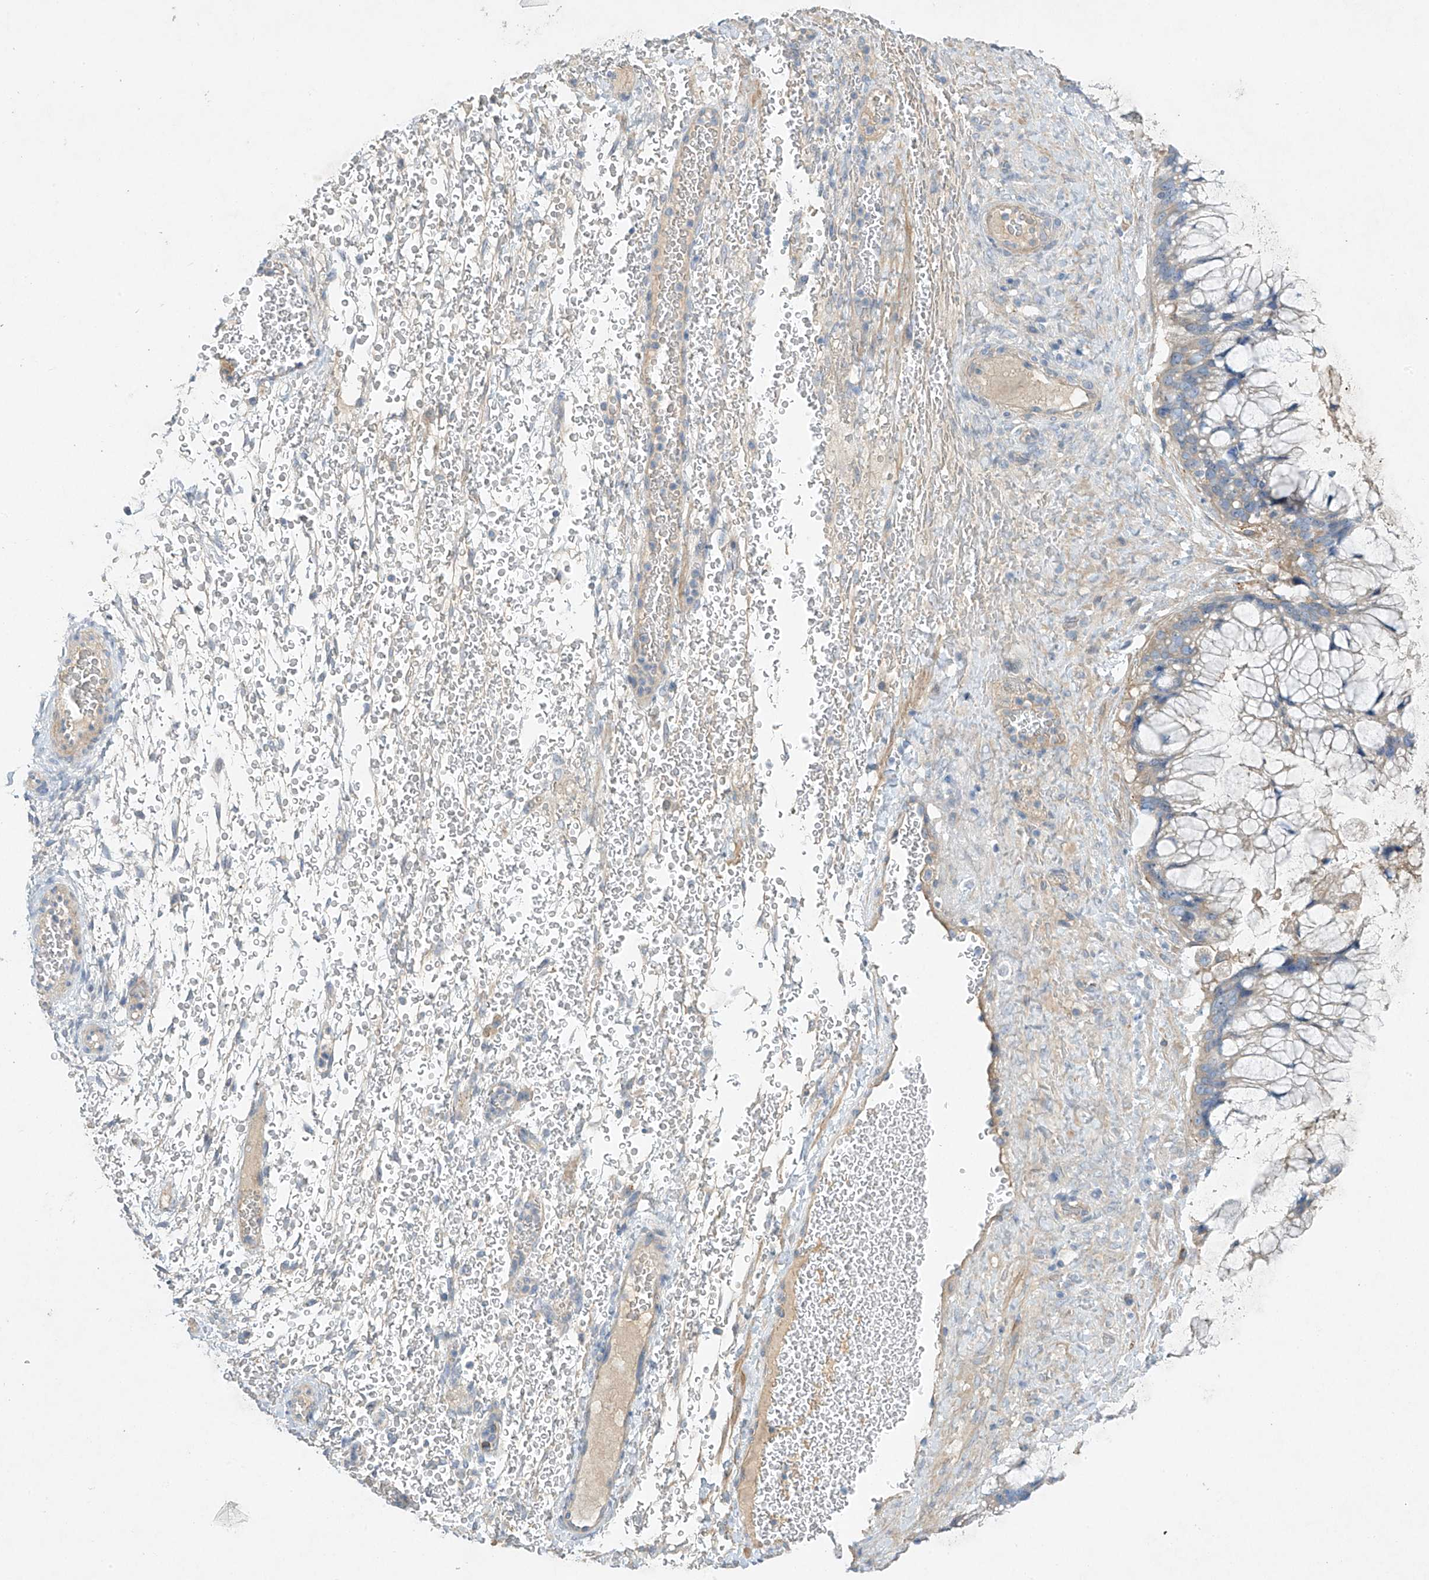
{"staining": {"intensity": "negative", "quantity": "none", "location": "none"}, "tissue": "ovarian cancer", "cell_type": "Tumor cells", "image_type": "cancer", "snomed": [{"axis": "morphology", "description": "Cystadenocarcinoma, mucinous, NOS"}, {"axis": "topography", "description": "Ovary"}], "caption": "IHC micrograph of ovarian cancer stained for a protein (brown), which demonstrates no expression in tumor cells. Brightfield microscopy of IHC stained with DAB (3,3'-diaminobenzidine) (brown) and hematoxylin (blue), captured at high magnification.", "gene": "PRSS12", "patient": {"sex": "female", "age": 37}}